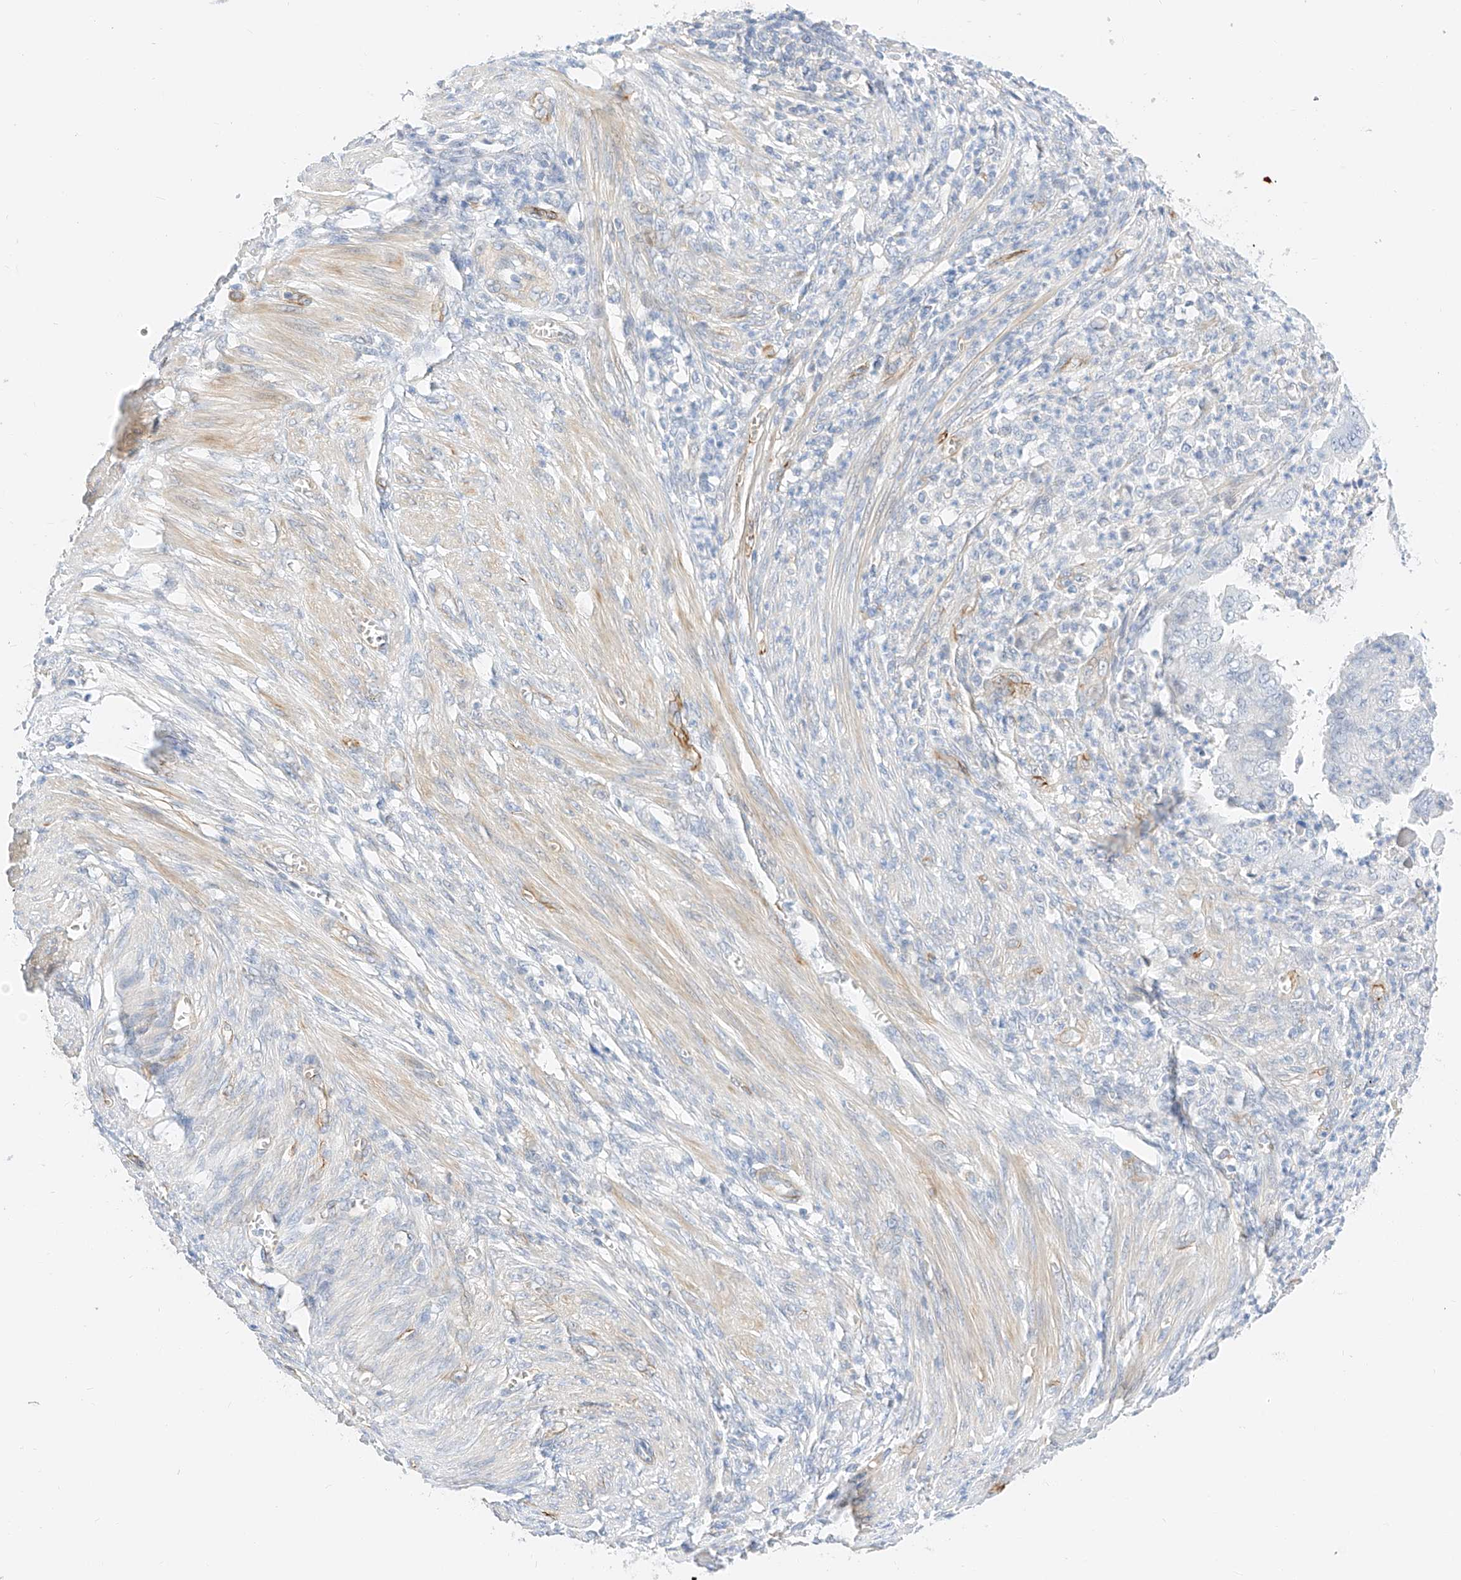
{"staining": {"intensity": "negative", "quantity": "none", "location": "none"}, "tissue": "endometrial cancer", "cell_type": "Tumor cells", "image_type": "cancer", "snomed": [{"axis": "morphology", "description": "Adenocarcinoma, NOS"}, {"axis": "topography", "description": "Endometrium"}], "caption": "This micrograph is of endometrial adenocarcinoma stained with IHC to label a protein in brown with the nuclei are counter-stained blue. There is no staining in tumor cells. Nuclei are stained in blue.", "gene": "CDCP2", "patient": {"sex": "female", "age": 51}}